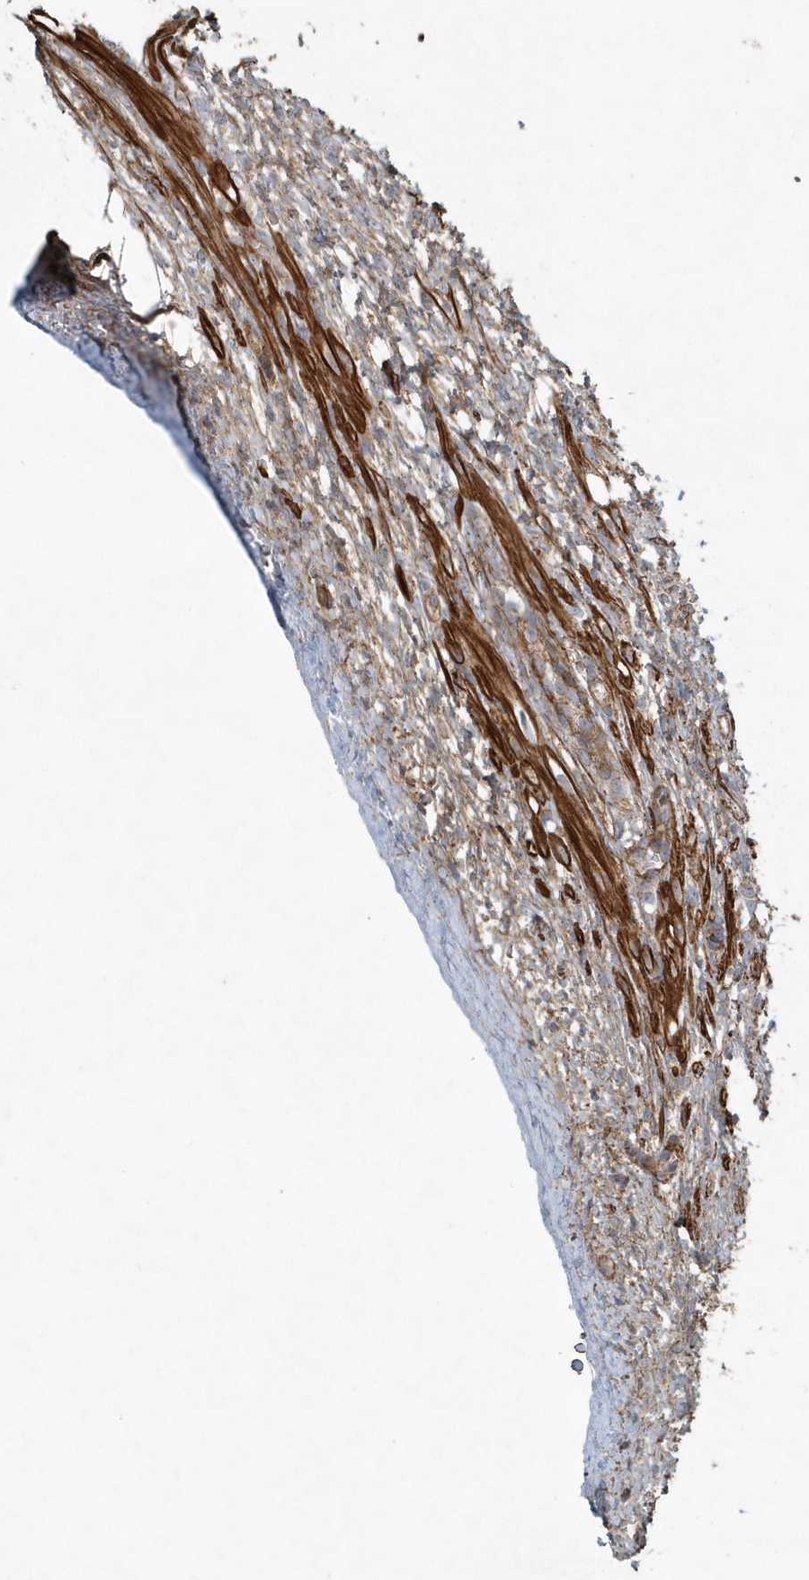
{"staining": {"intensity": "moderate", "quantity": ">75%", "location": "cytoplasmic/membranous"}, "tissue": "ovary", "cell_type": "Follicle cells", "image_type": "normal", "snomed": [{"axis": "morphology", "description": "Normal tissue, NOS"}, {"axis": "topography", "description": "Ovary"}], "caption": "Follicle cells demonstrate moderate cytoplasmic/membranous expression in approximately >75% of cells in benign ovary. Using DAB (brown) and hematoxylin (blue) stains, captured at high magnification using brightfield microscopy.", "gene": "MMUT", "patient": {"sex": "female", "age": 33}}